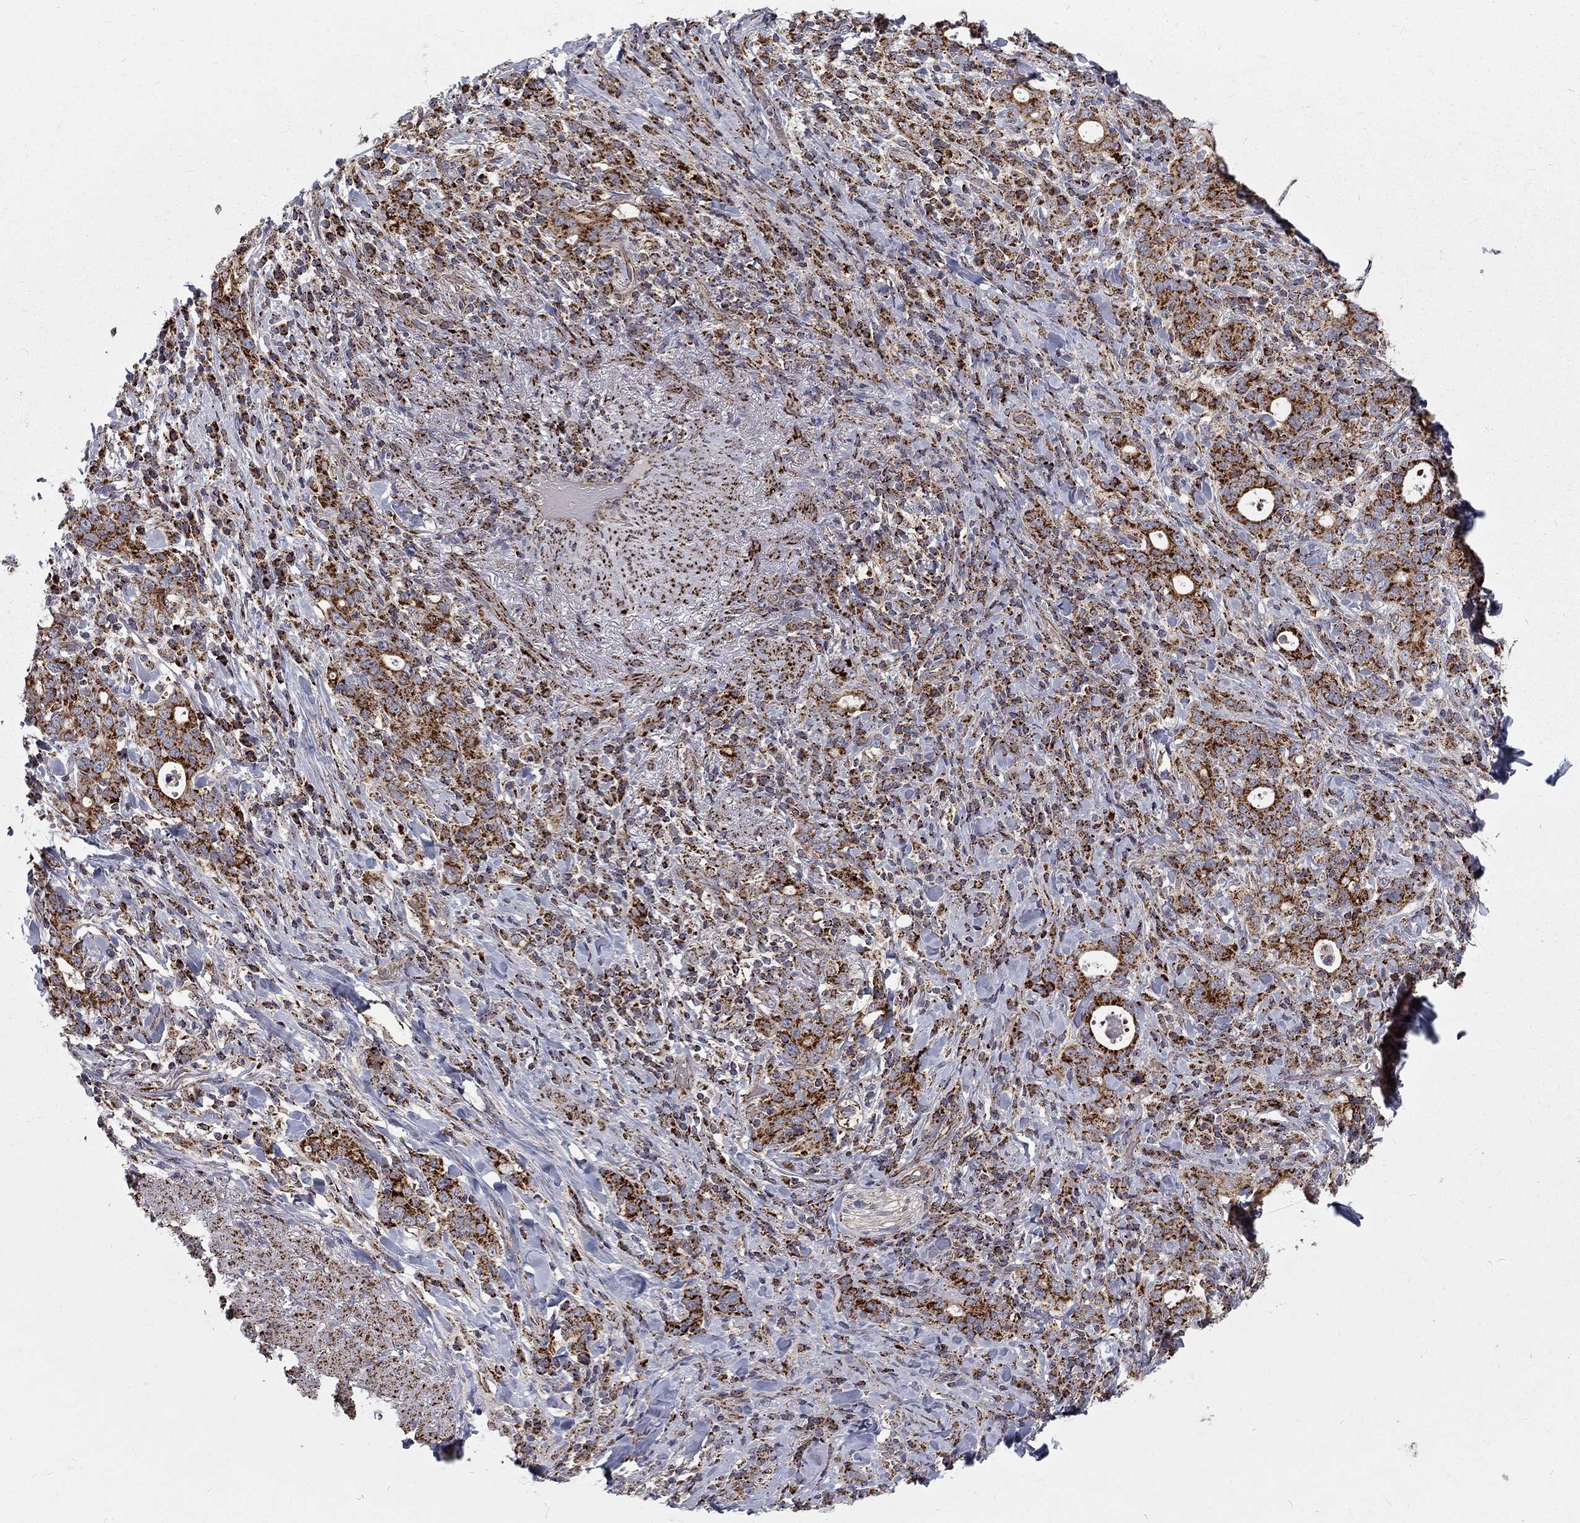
{"staining": {"intensity": "strong", "quantity": ">75%", "location": "cytoplasmic/membranous"}, "tissue": "stomach cancer", "cell_type": "Tumor cells", "image_type": "cancer", "snomed": [{"axis": "morphology", "description": "Adenocarcinoma, NOS"}, {"axis": "topography", "description": "Stomach"}], "caption": "Protein expression analysis of human stomach adenocarcinoma reveals strong cytoplasmic/membranous positivity in about >75% of tumor cells.", "gene": "ALDH1B1", "patient": {"sex": "male", "age": 79}}